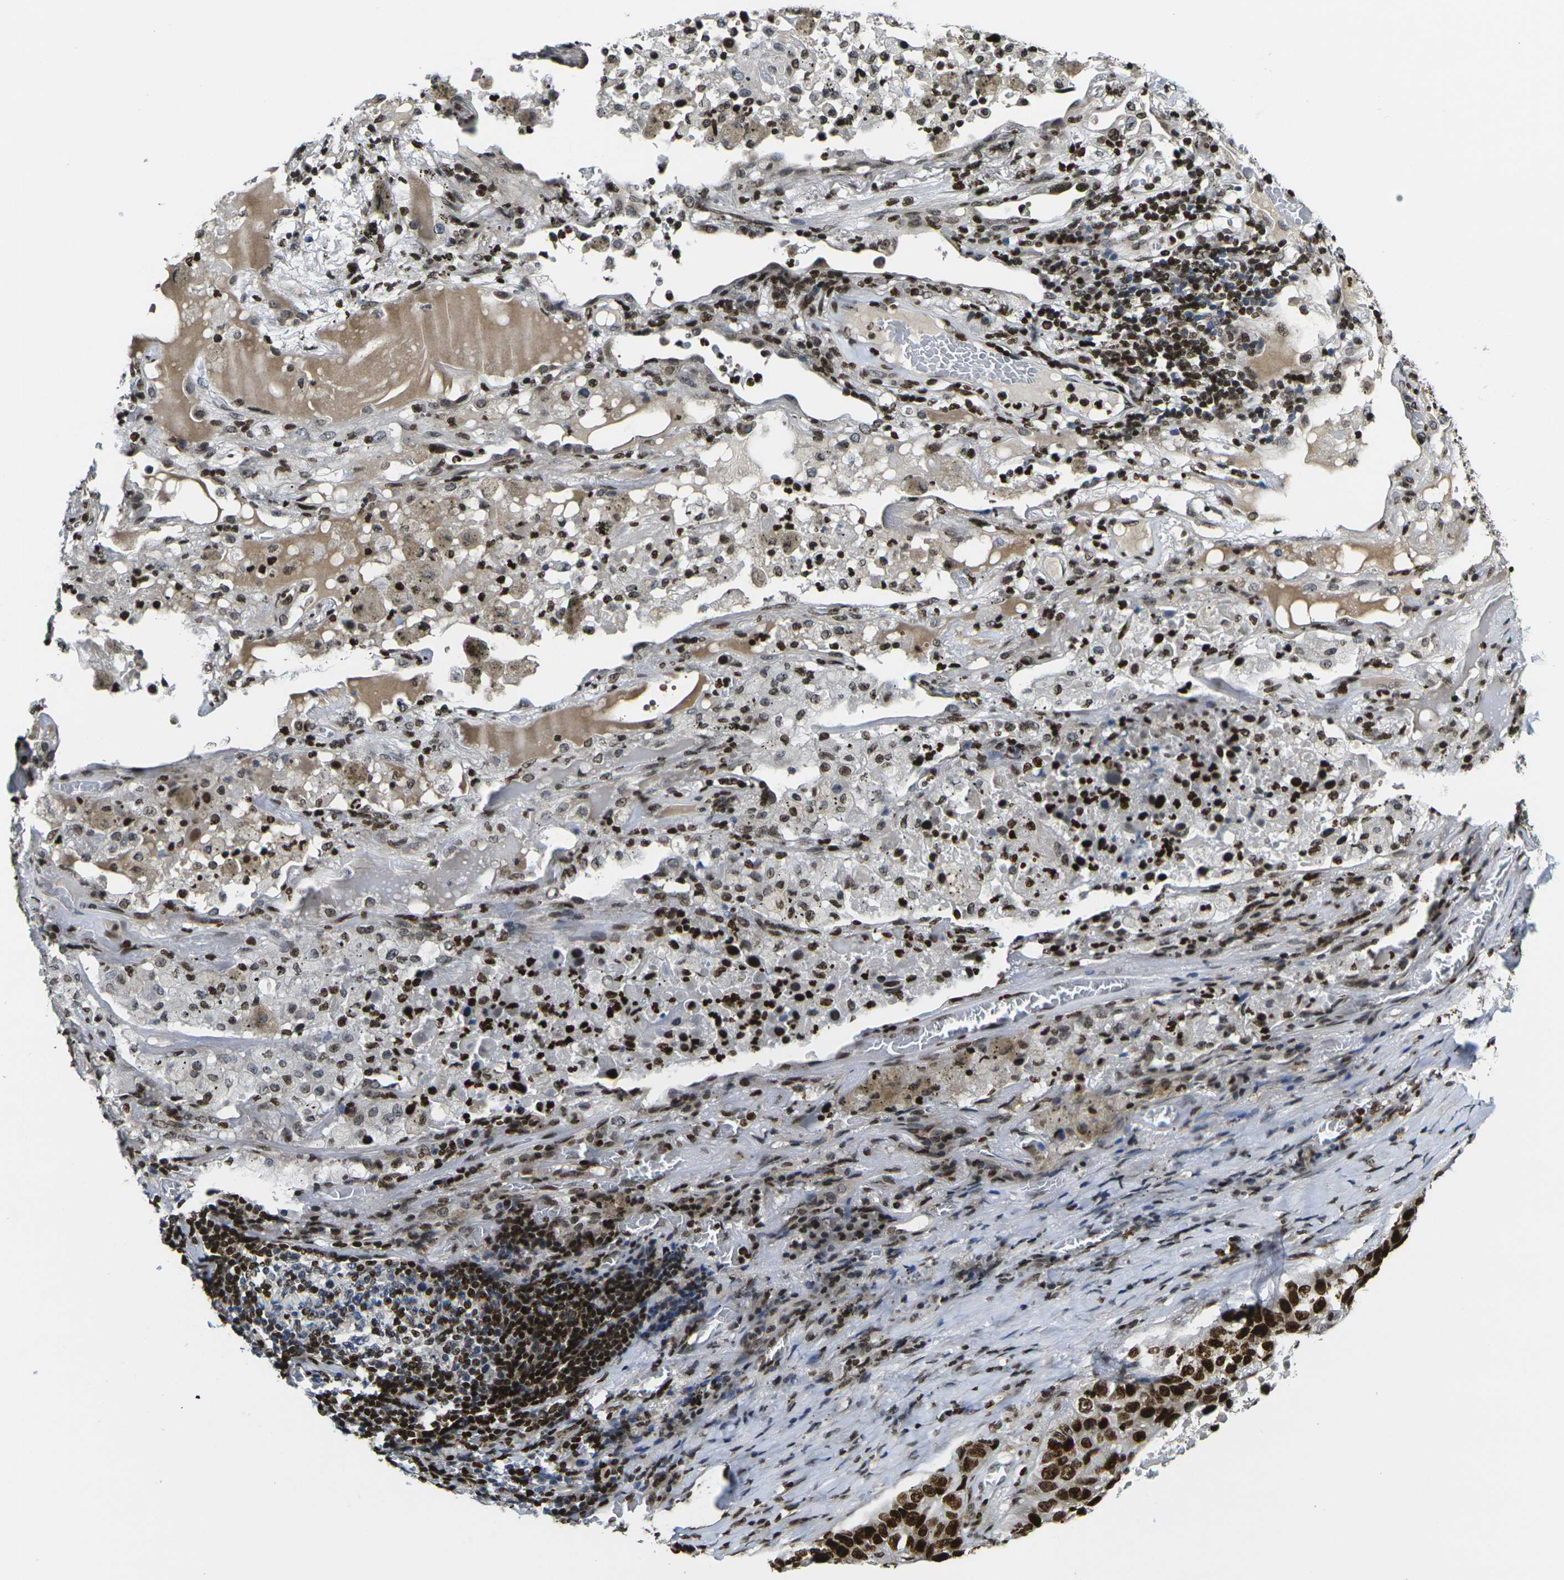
{"staining": {"intensity": "strong", "quantity": ">75%", "location": "nuclear"}, "tissue": "lung cancer", "cell_type": "Tumor cells", "image_type": "cancer", "snomed": [{"axis": "morphology", "description": "Squamous cell carcinoma, NOS"}, {"axis": "topography", "description": "Lung"}], "caption": "High-magnification brightfield microscopy of lung squamous cell carcinoma stained with DAB (3,3'-diaminobenzidine) (brown) and counterstained with hematoxylin (blue). tumor cells exhibit strong nuclear positivity is seen in about>75% of cells.", "gene": "H1-10", "patient": {"sex": "male", "age": 57}}